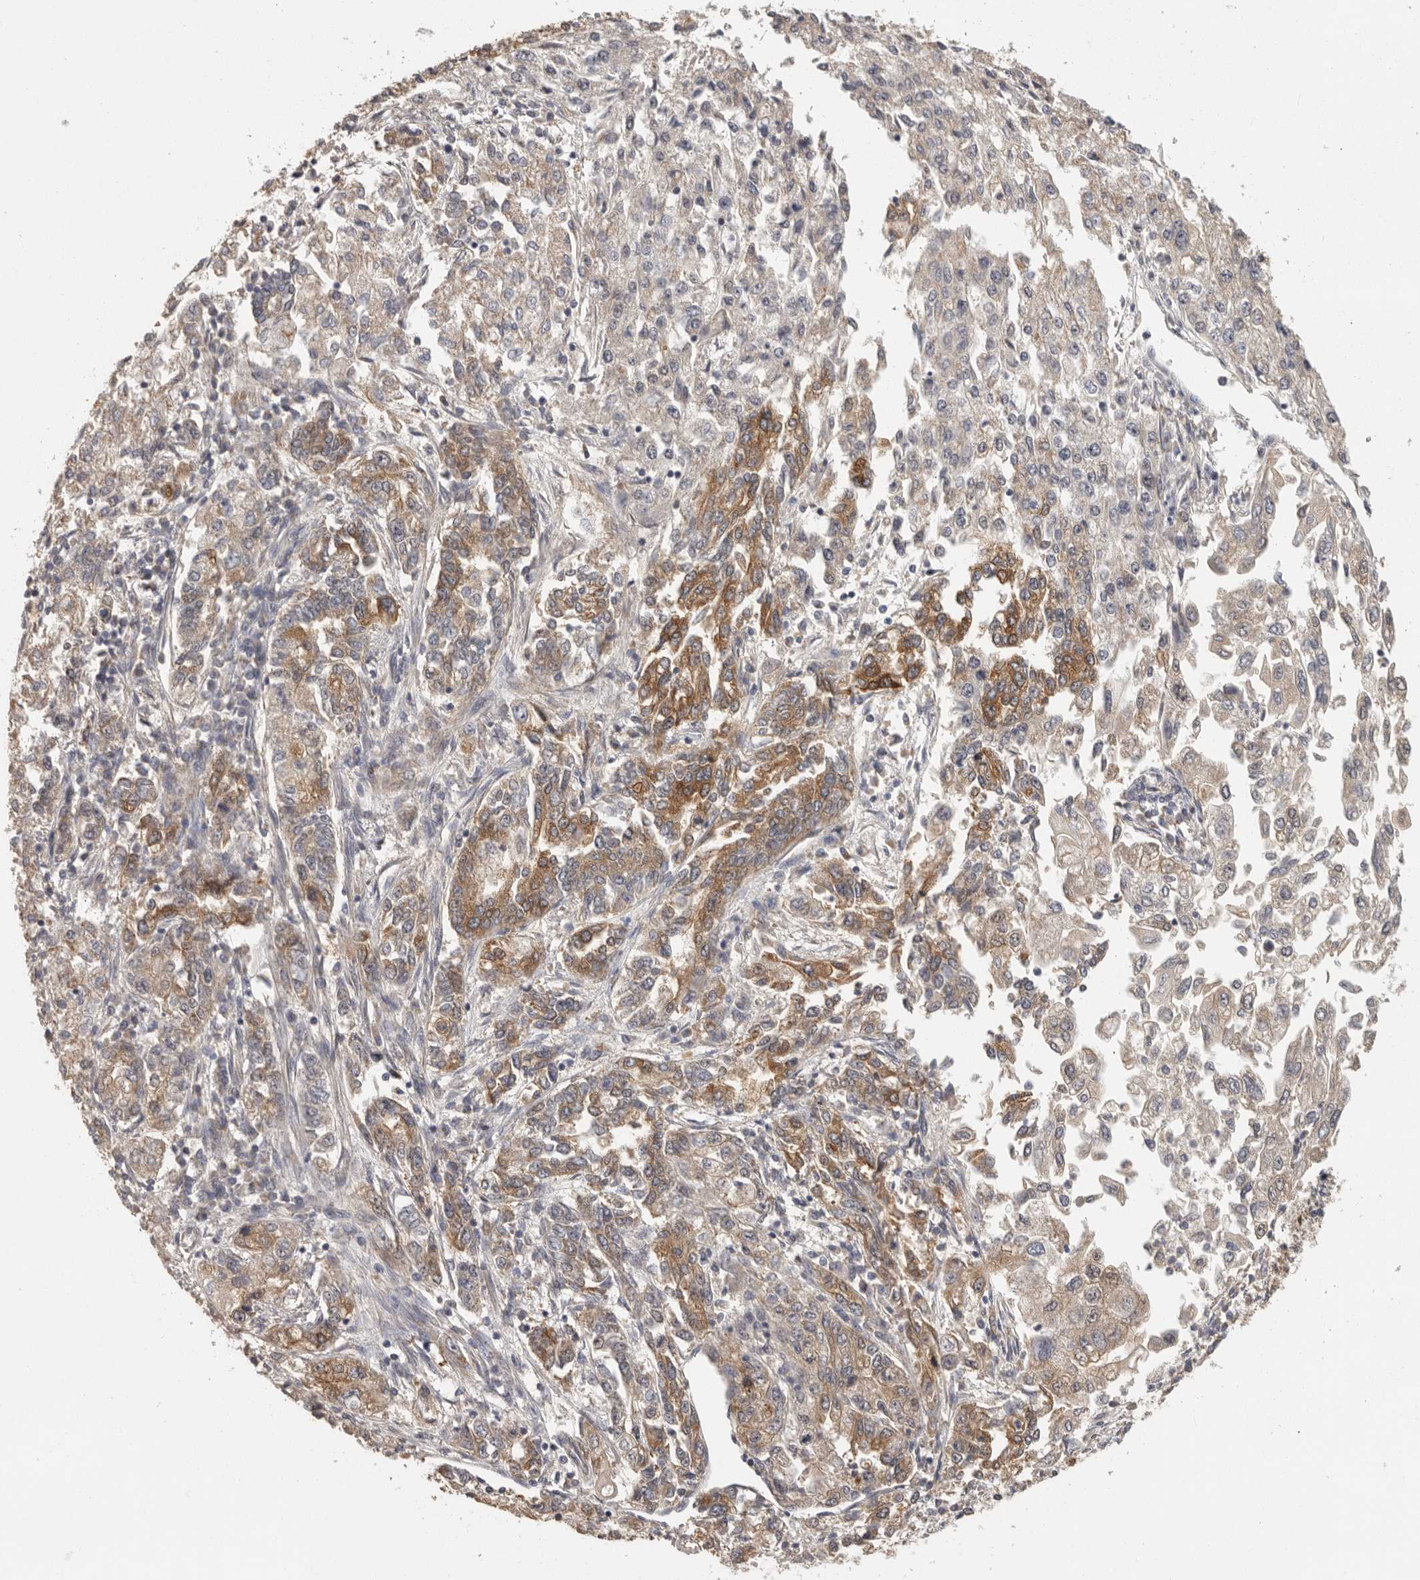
{"staining": {"intensity": "moderate", "quantity": "25%-75%", "location": "cytoplasmic/membranous"}, "tissue": "endometrial cancer", "cell_type": "Tumor cells", "image_type": "cancer", "snomed": [{"axis": "morphology", "description": "Adenocarcinoma, NOS"}, {"axis": "topography", "description": "Endometrium"}], "caption": "Endometrial adenocarcinoma stained for a protein displays moderate cytoplasmic/membranous positivity in tumor cells.", "gene": "BAIAP2", "patient": {"sex": "female", "age": 49}}